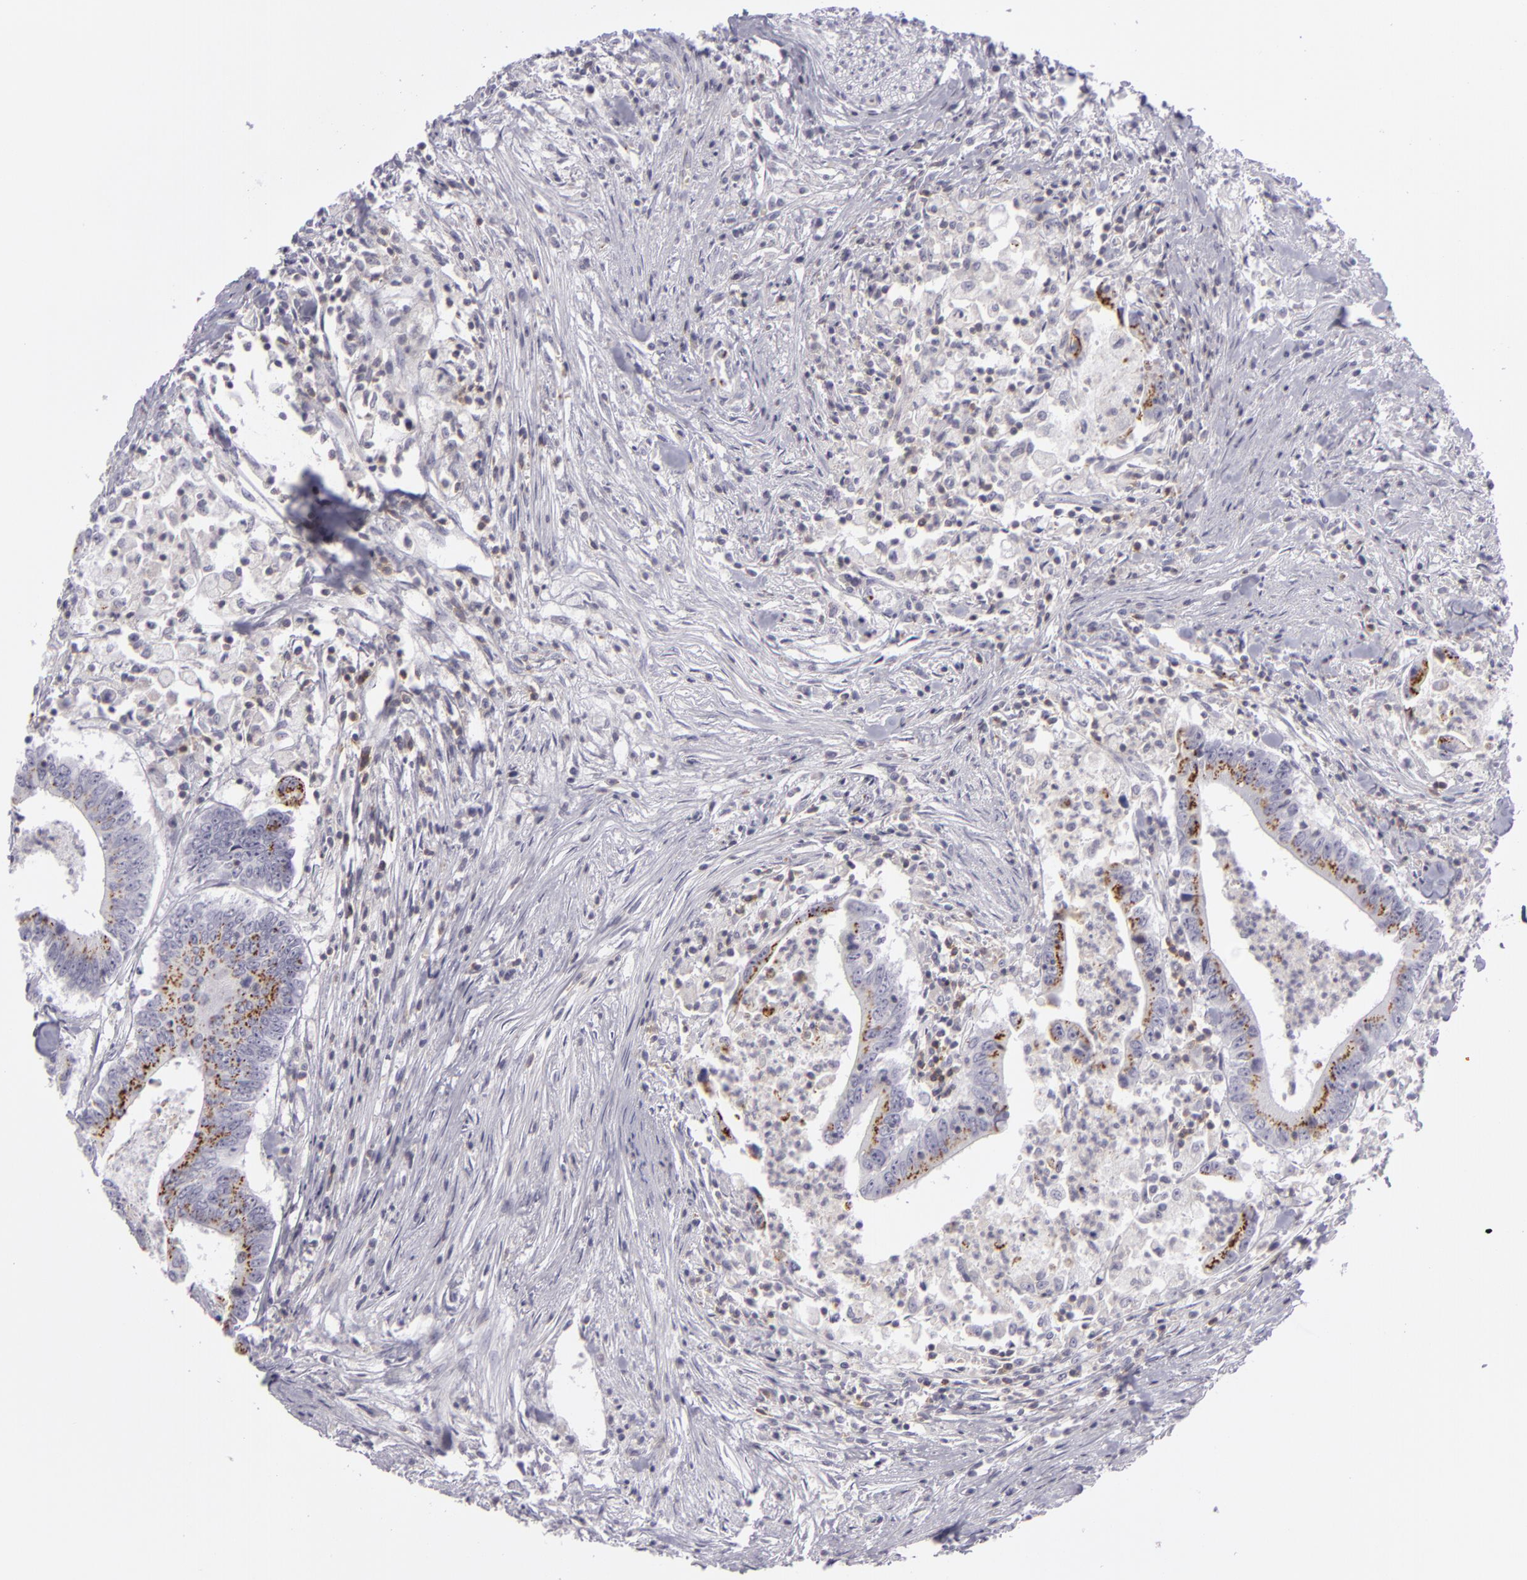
{"staining": {"intensity": "moderate", "quantity": "25%-75%", "location": "cytoplasmic/membranous"}, "tissue": "colorectal cancer", "cell_type": "Tumor cells", "image_type": "cancer", "snomed": [{"axis": "morphology", "description": "Adenocarcinoma, NOS"}, {"axis": "topography", "description": "Colon"}], "caption": "Immunohistochemical staining of colorectal adenocarcinoma demonstrates medium levels of moderate cytoplasmic/membranous staining in about 25%-75% of tumor cells.", "gene": "KCNAB2", "patient": {"sex": "male", "age": 55}}